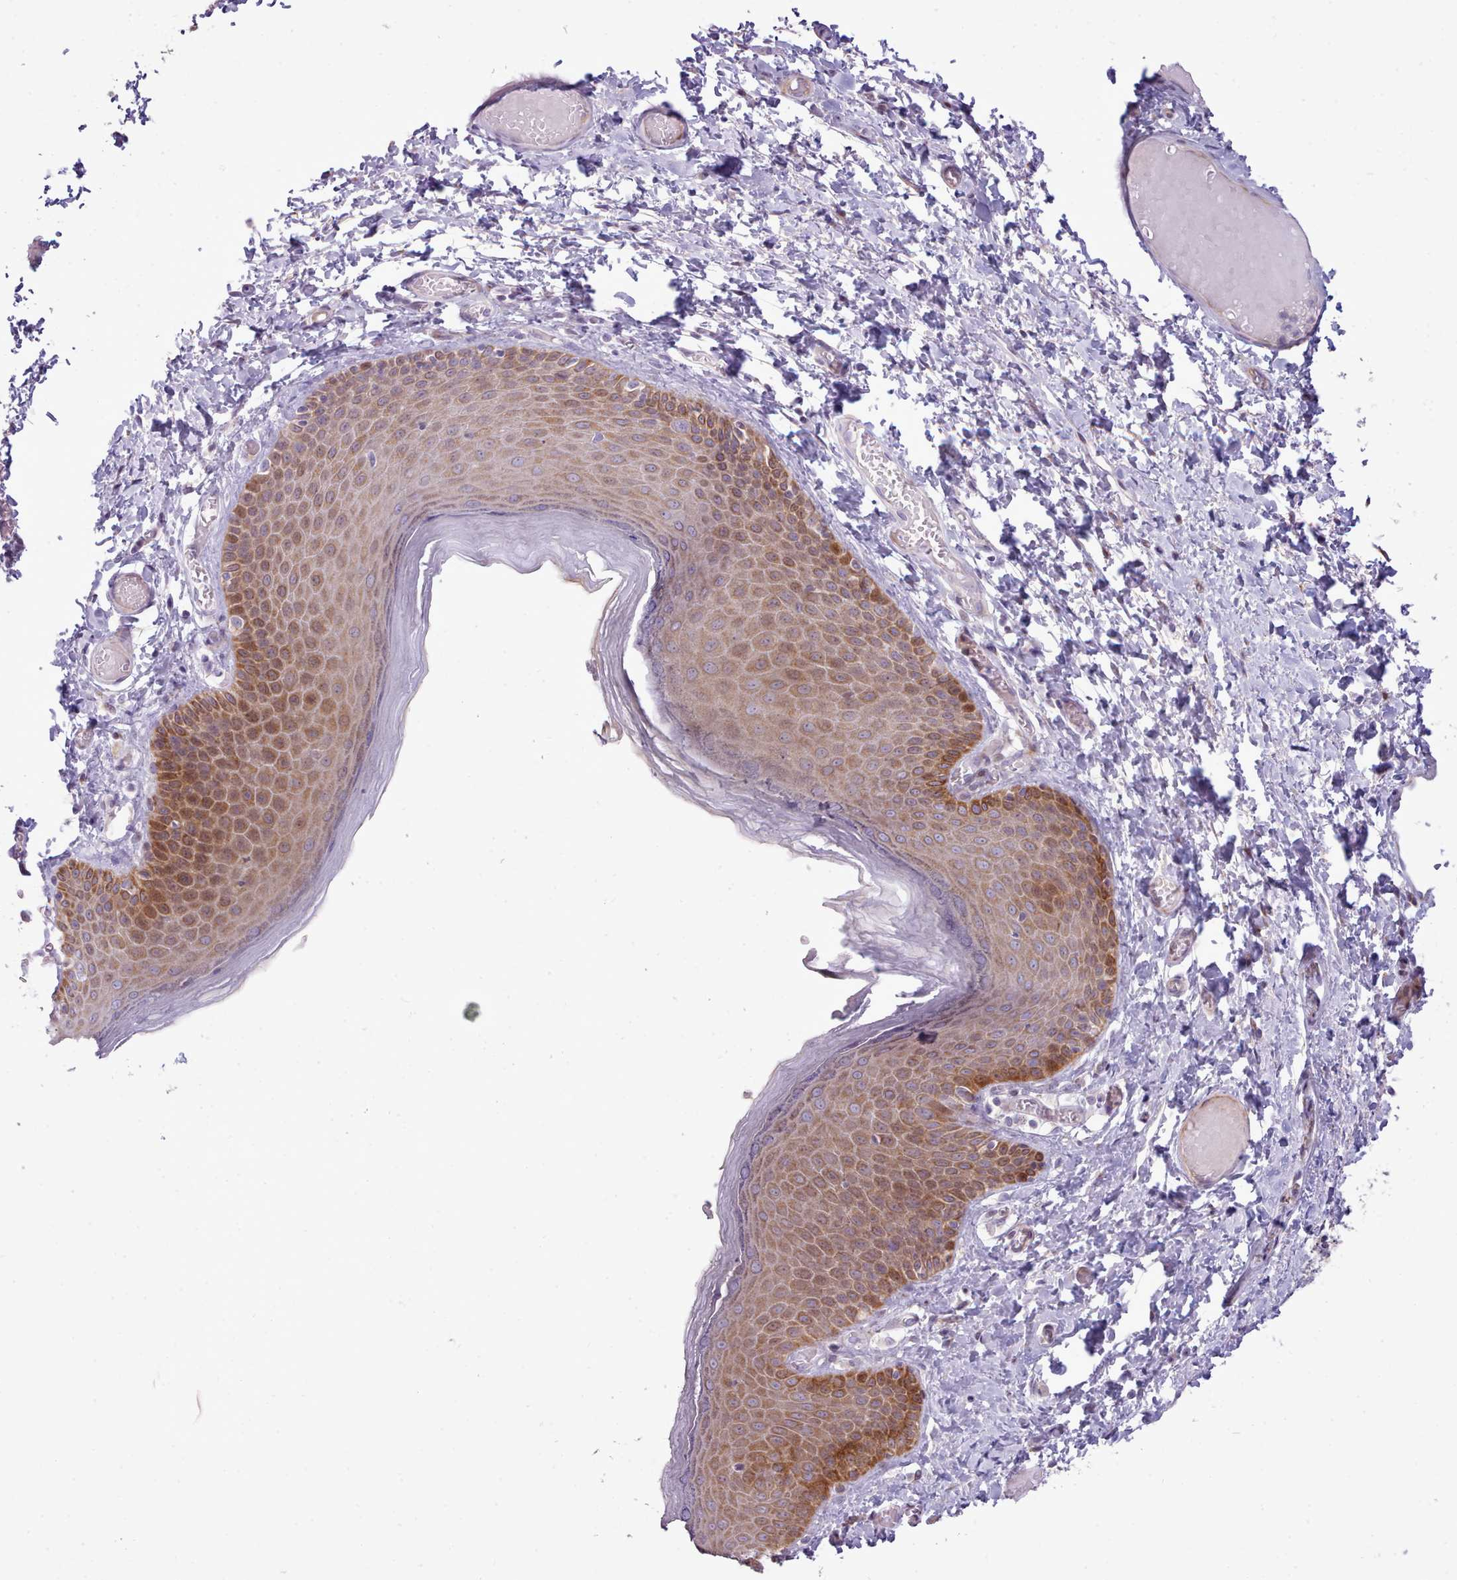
{"staining": {"intensity": "moderate", "quantity": ">75%", "location": "cytoplasmic/membranous"}, "tissue": "skin", "cell_type": "Epidermal cells", "image_type": "normal", "snomed": [{"axis": "morphology", "description": "Normal tissue, NOS"}, {"axis": "topography", "description": "Anal"}], "caption": "Brown immunohistochemical staining in unremarkable skin demonstrates moderate cytoplasmic/membranous expression in about >75% of epidermal cells.", "gene": "PPP3R1", "patient": {"sex": "female", "age": 40}}